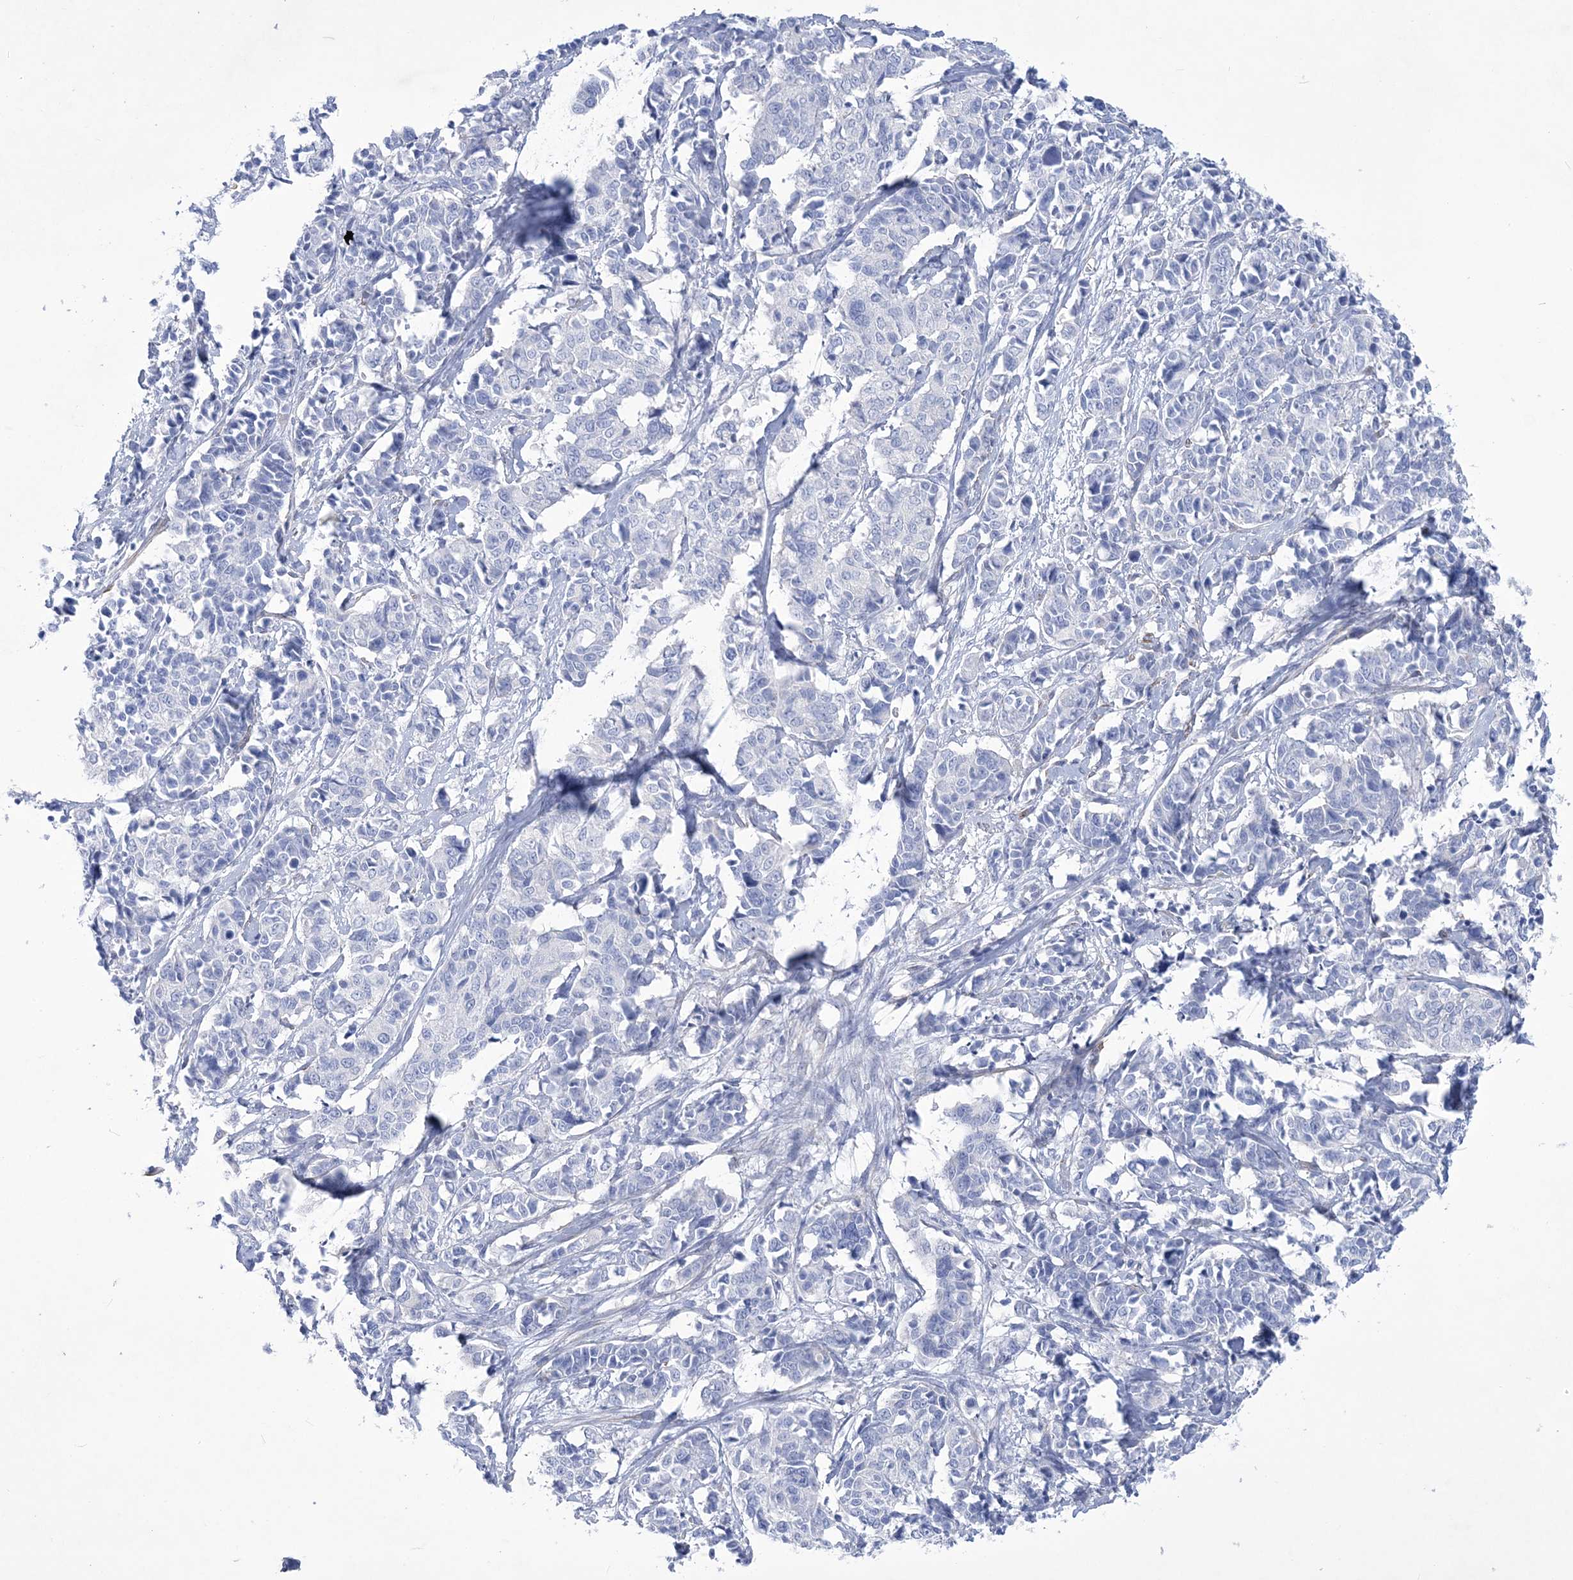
{"staining": {"intensity": "negative", "quantity": "none", "location": "none"}, "tissue": "cervical cancer", "cell_type": "Tumor cells", "image_type": "cancer", "snomed": [{"axis": "morphology", "description": "Normal tissue, NOS"}, {"axis": "morphology", "description": "Squamous cell carcinoma, NOS"}, {"axis": "topography", "description": "Cervix"}], "caption": "IHC image of human cervical squamous cell carcinoma stained for a protein (brown), which shows no positivity in tumor cells. (DAB (3,3'-diaminobenzidine) IHC with hematoxylin counter stain).", "gene": "WDR74", "patient": {"sex": "female", "age": 35}}